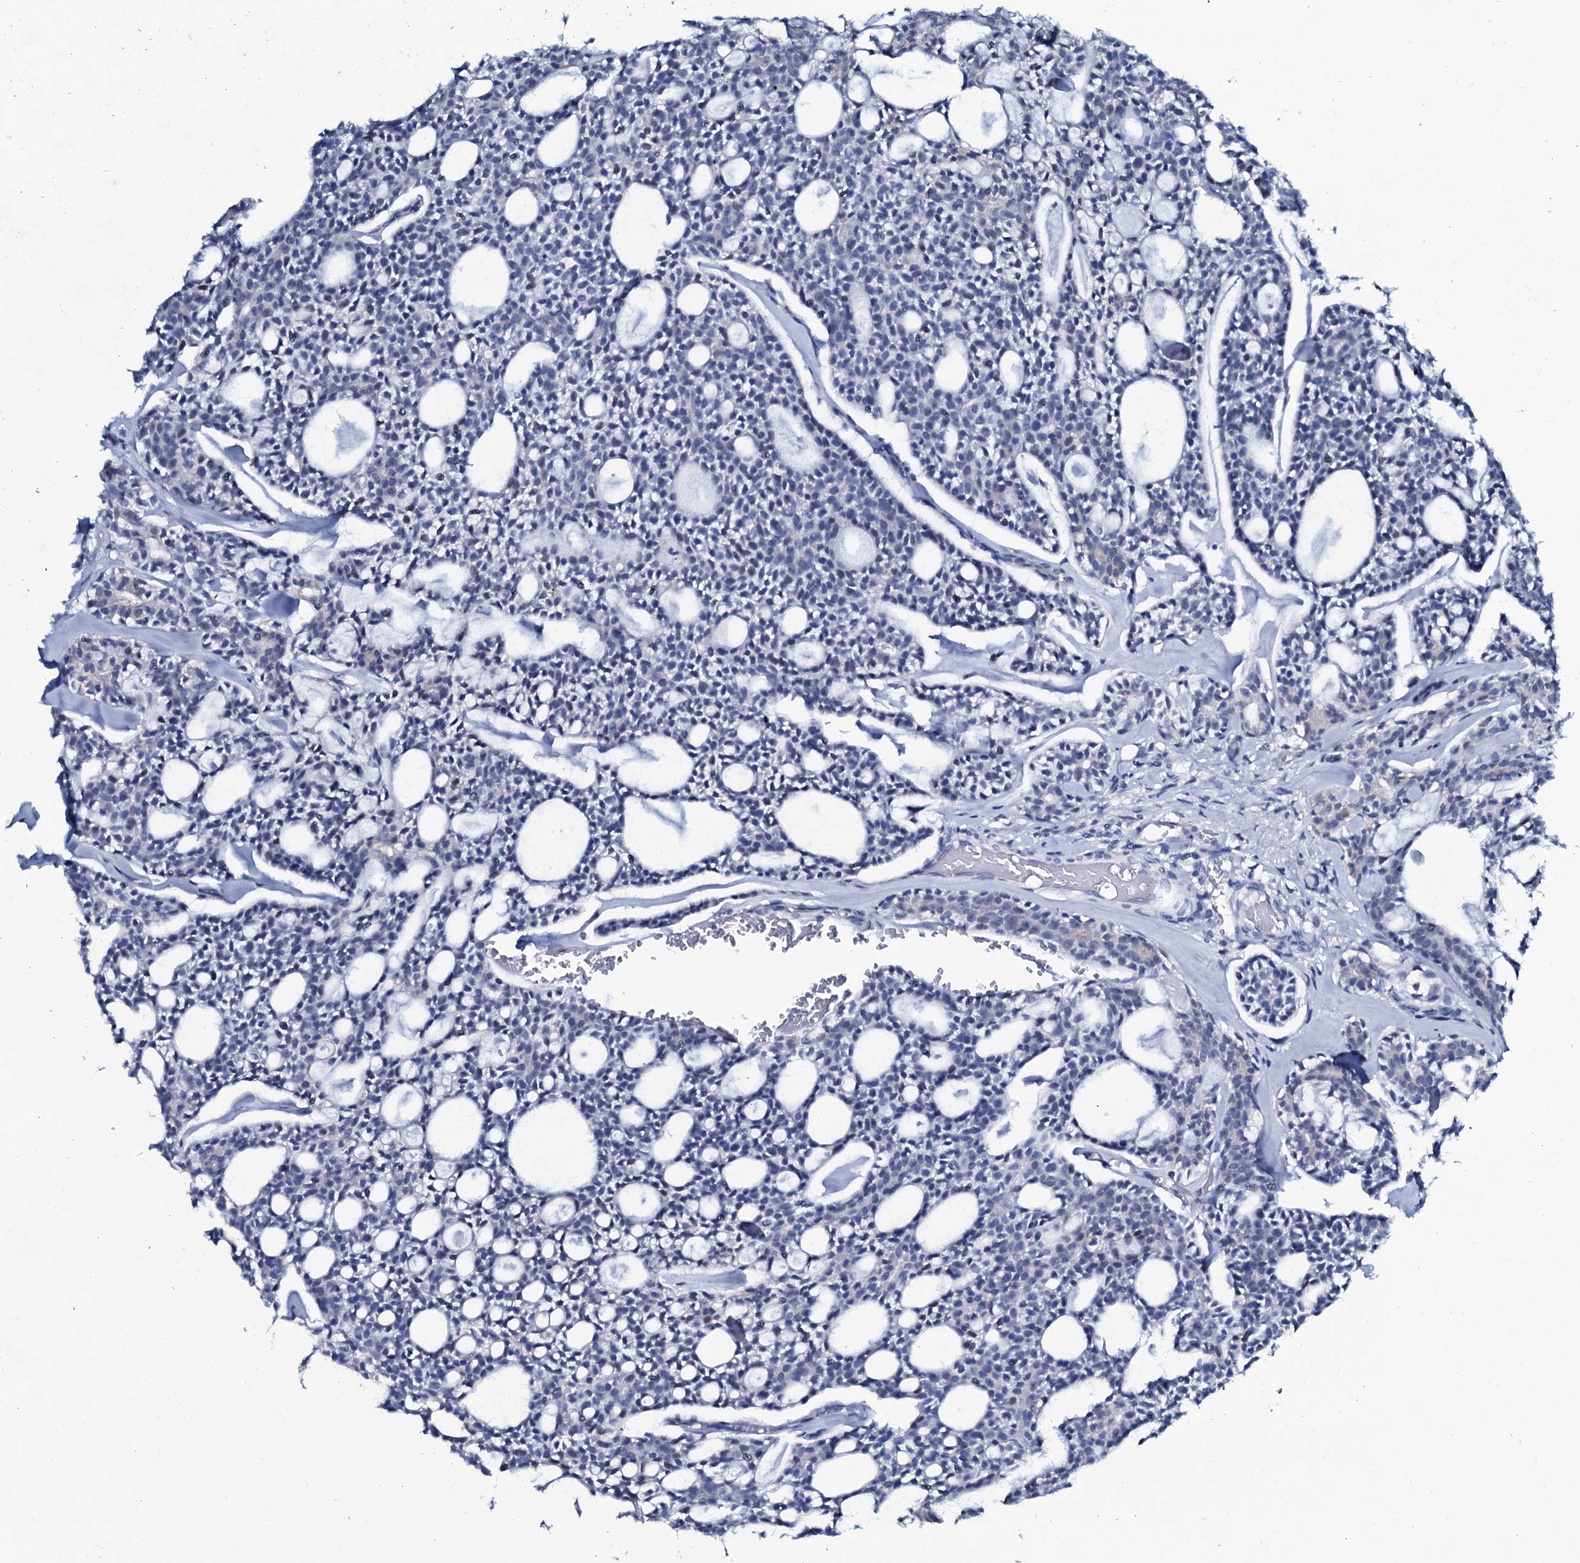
{"staining": {"intensity": "negative", "quantity": "none", "location": "none"}, "tissue": "head and neck cancer", "cell_type": "Tumor cells", "image_type": "cancer", "snomed": [{"axis": "morphology", "description": "Adenocarcinoma, NOS"}, {"axis": "topography", "description": "Salivary gland"}, {"axis": "topography", "description": "Head-Neck"}], "caption": "The immunohistochemistry image has no significant staining in tumor cells of head and neck cancer tissue.", "gene": "SLC4A7", "patient": {"sex": "male", "age": 55}}